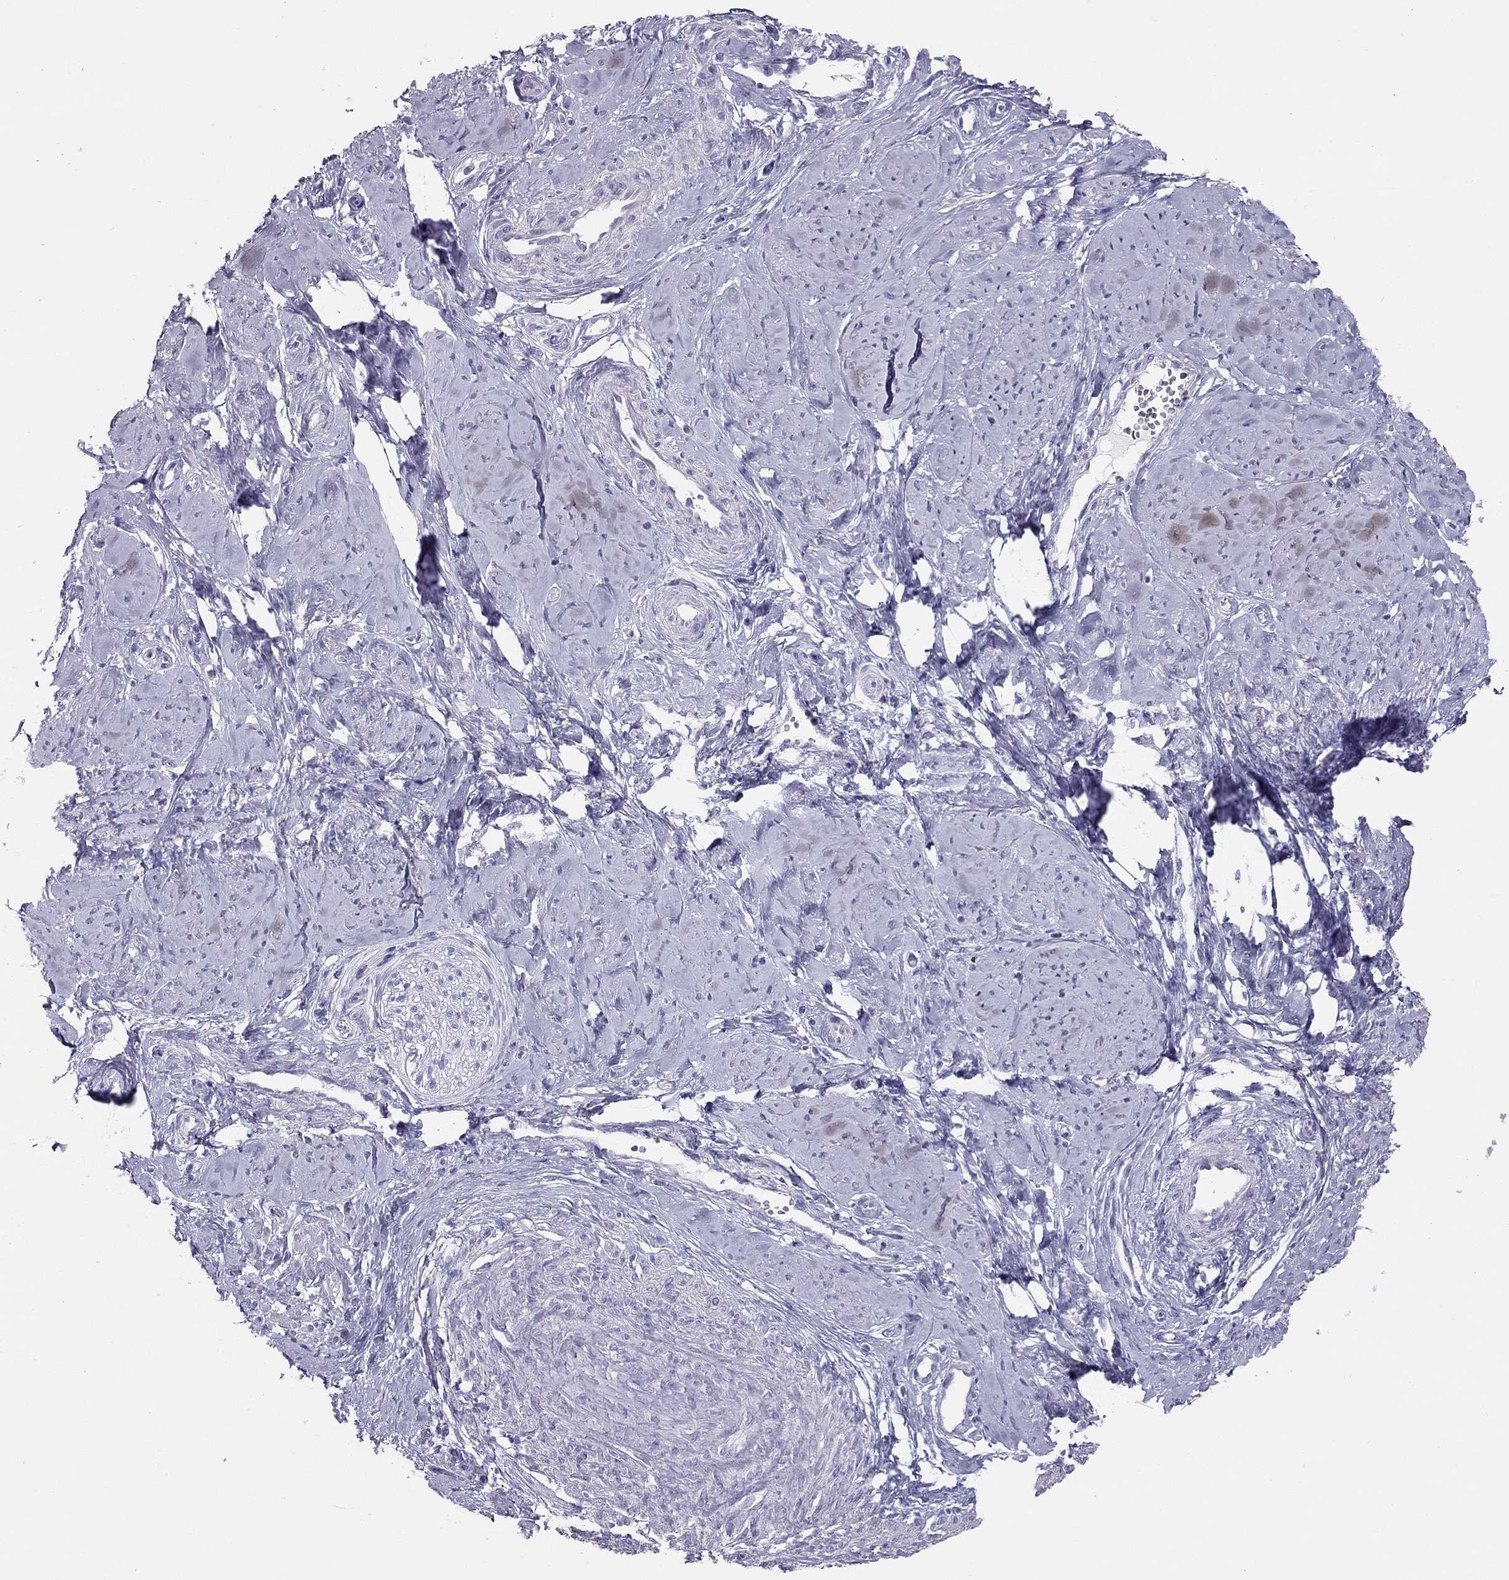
{"staining": {"intensity": "negative", "quantity": "none", "location": "none"}, "tissue": "smooth muscle", "cell_type": "Smooth muscle cells", "image_type": "normal", "snomed": [{"axis": "morphology", "description": "Normal tissue, NOS"}, {"axis": "topography", "description": "Smooth muscle"}], "caption": "This is a histopathology image of immunohistochemistry staining of unremarkable smooth muscle, which shows no staining in smooth muscle cells. Nuclei are stained in blue.", "gene": "SPATA12", "patient": {"sex": "female", "age": 48}}